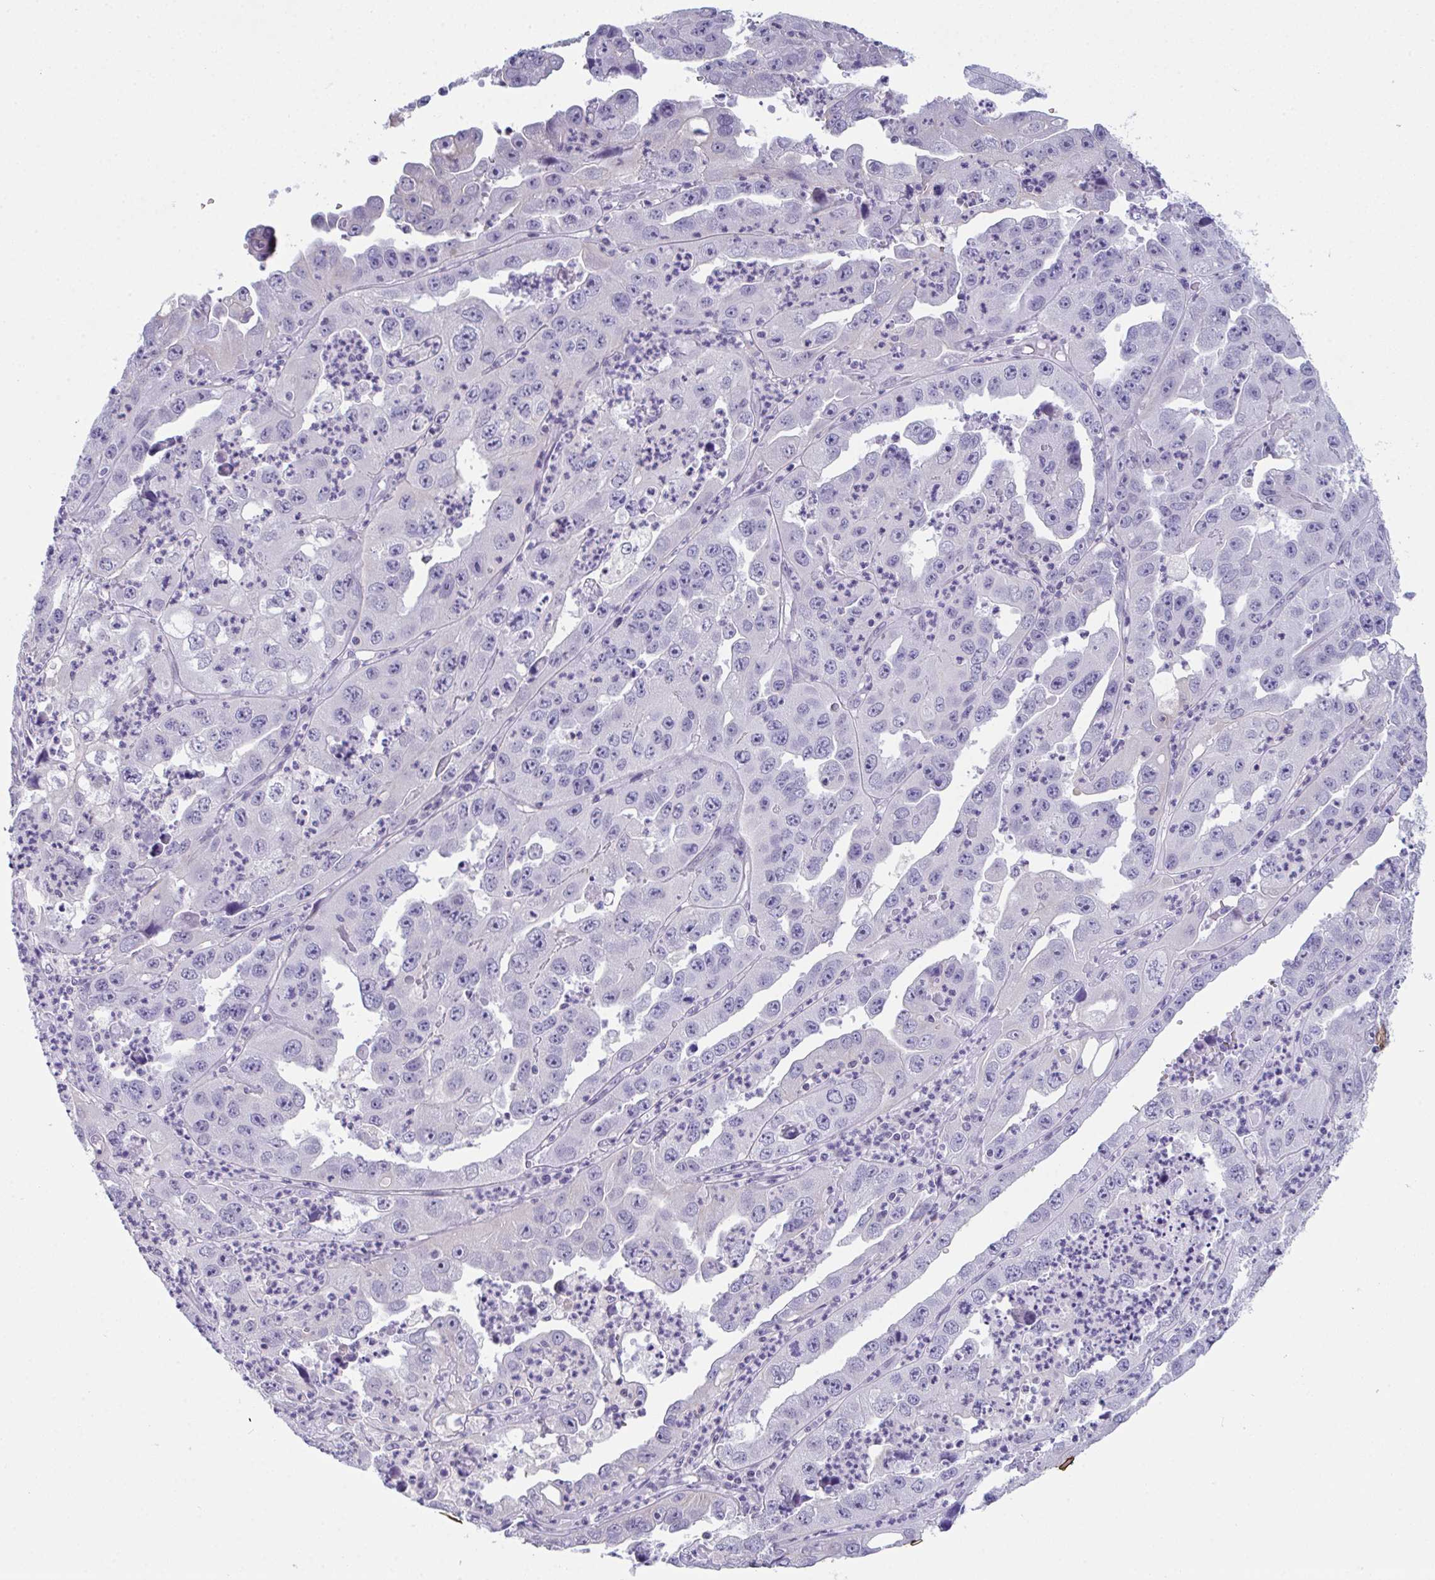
{"staining": {"intensity": "negative", "quantity": "none", "location": "none"}, "tissue": "endometrial cancer", "cell_type": "Tumor cells", "image_type": "cancer", "snomed": [{"axis": "morphology", "description": "Adenocarcinoma, NOS"}, {"axis": "topography", "description": "Uterus"}], "caption": "IHC micrograph of endometrial adenocarcinoma stained for a protein (brown), which demonstrates no expression in tumor cells. (Brightfield microscopy of DAB (3,3'-diaminobenzidine) IHC at high magnification).", "gene": "ATP6V0D2", "patient": {"sex": "female", "age": 62}}